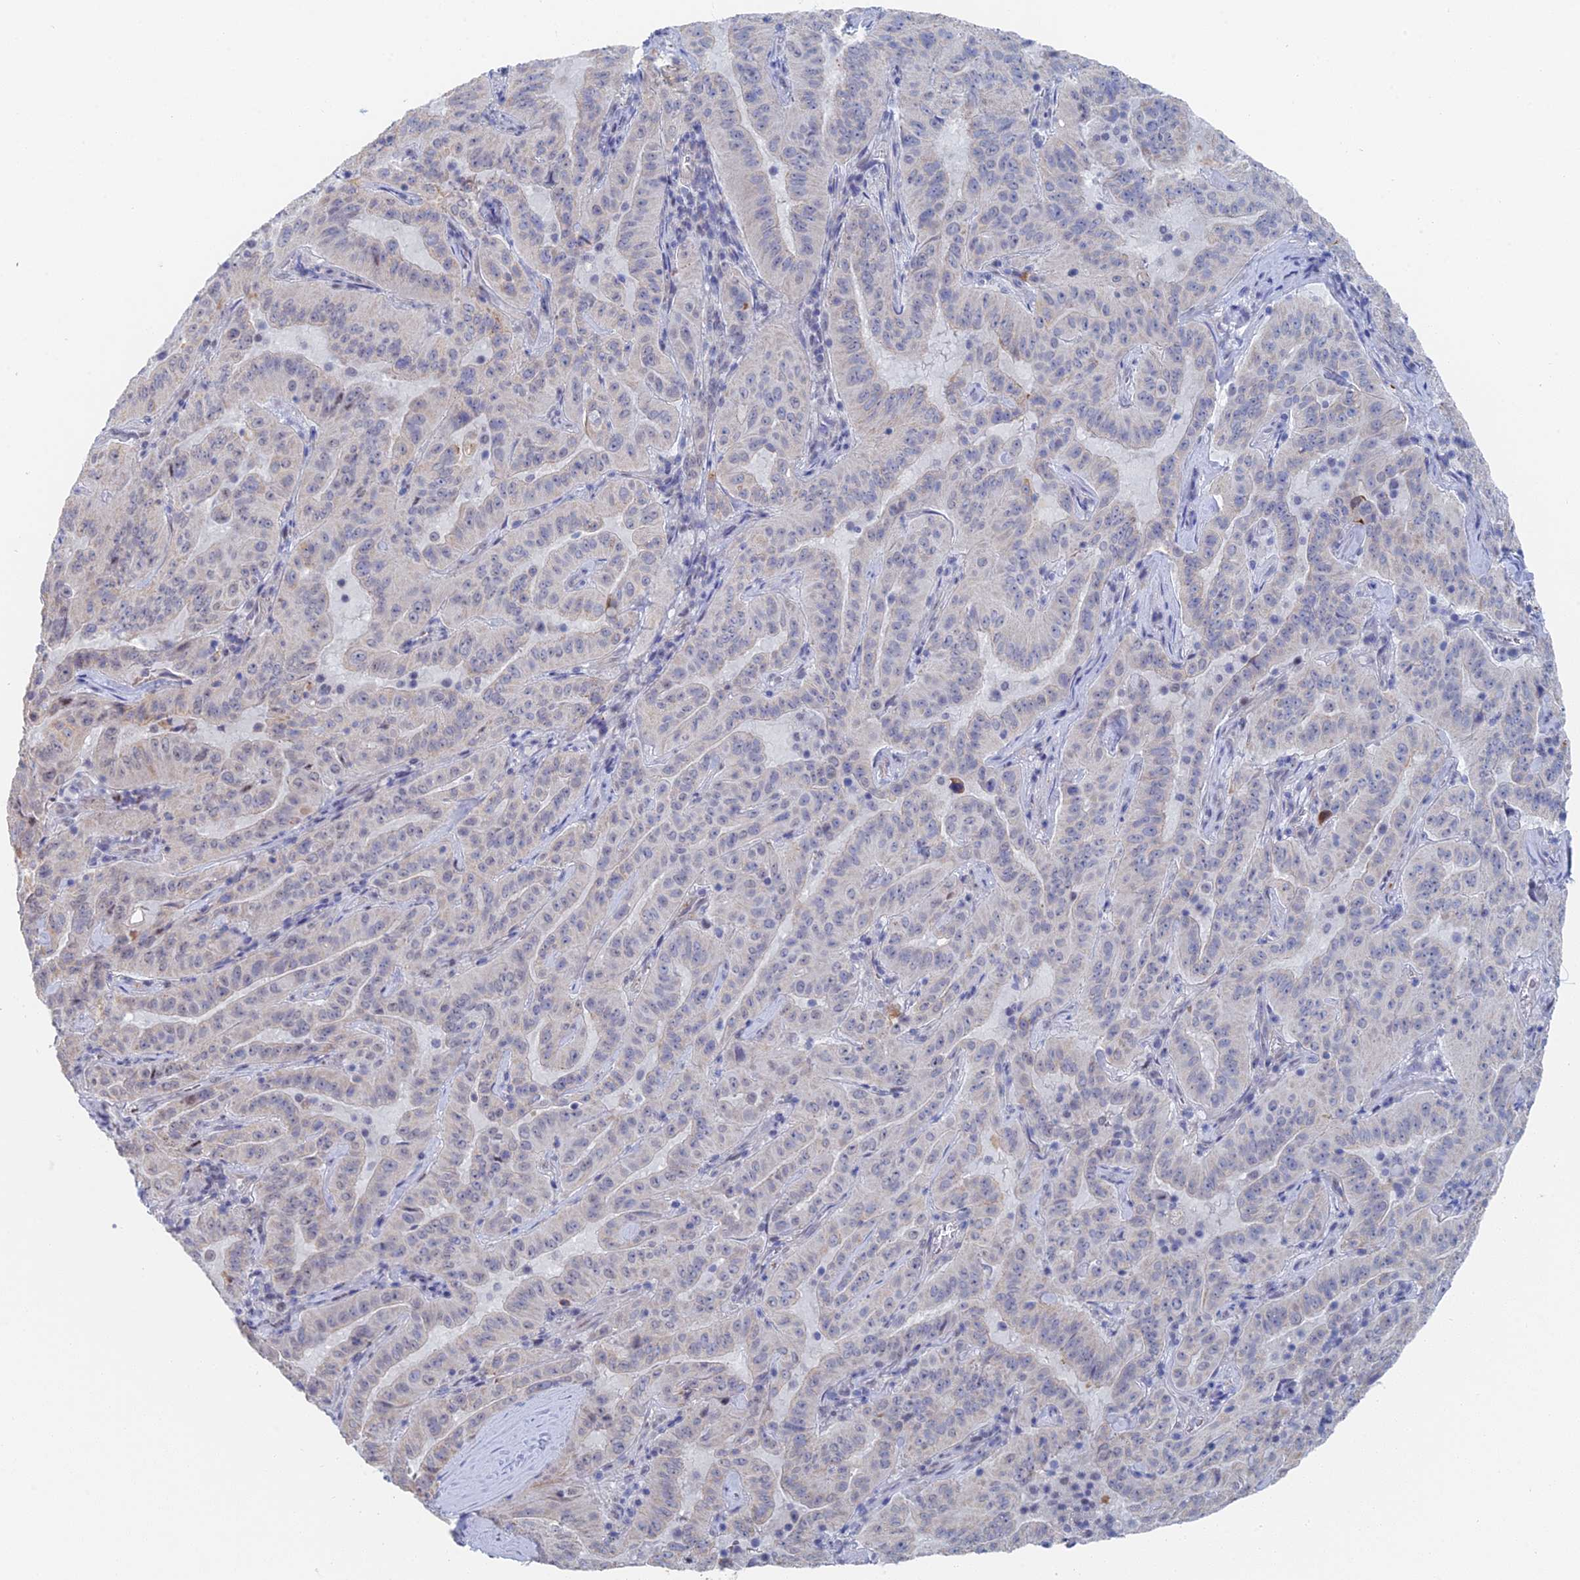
{"staining": {"intensity": "moderate", "quantity": "<25%", "location": "nuclear"}, "tissue": "pancreatic cancer", "cell_type": "Tumor cells", "image_type": "cancer", "snomed": [{"axis": "morphology", "description": "Adenocarcinoma, NOS"}, {"axis": "topography", "description": "Pancreas"}], "caption": "Pancreatic adenocarcinoma stained with IHC reveals moderate nuclear staining in approximately <25% of tumor cells. The staining was performed using DAB, with brown indicating positive protein expression. Nuclei are stained blue with hematoxylin.", "gene": "GMNC", "patient": {"sex": "male", "age": 63}}